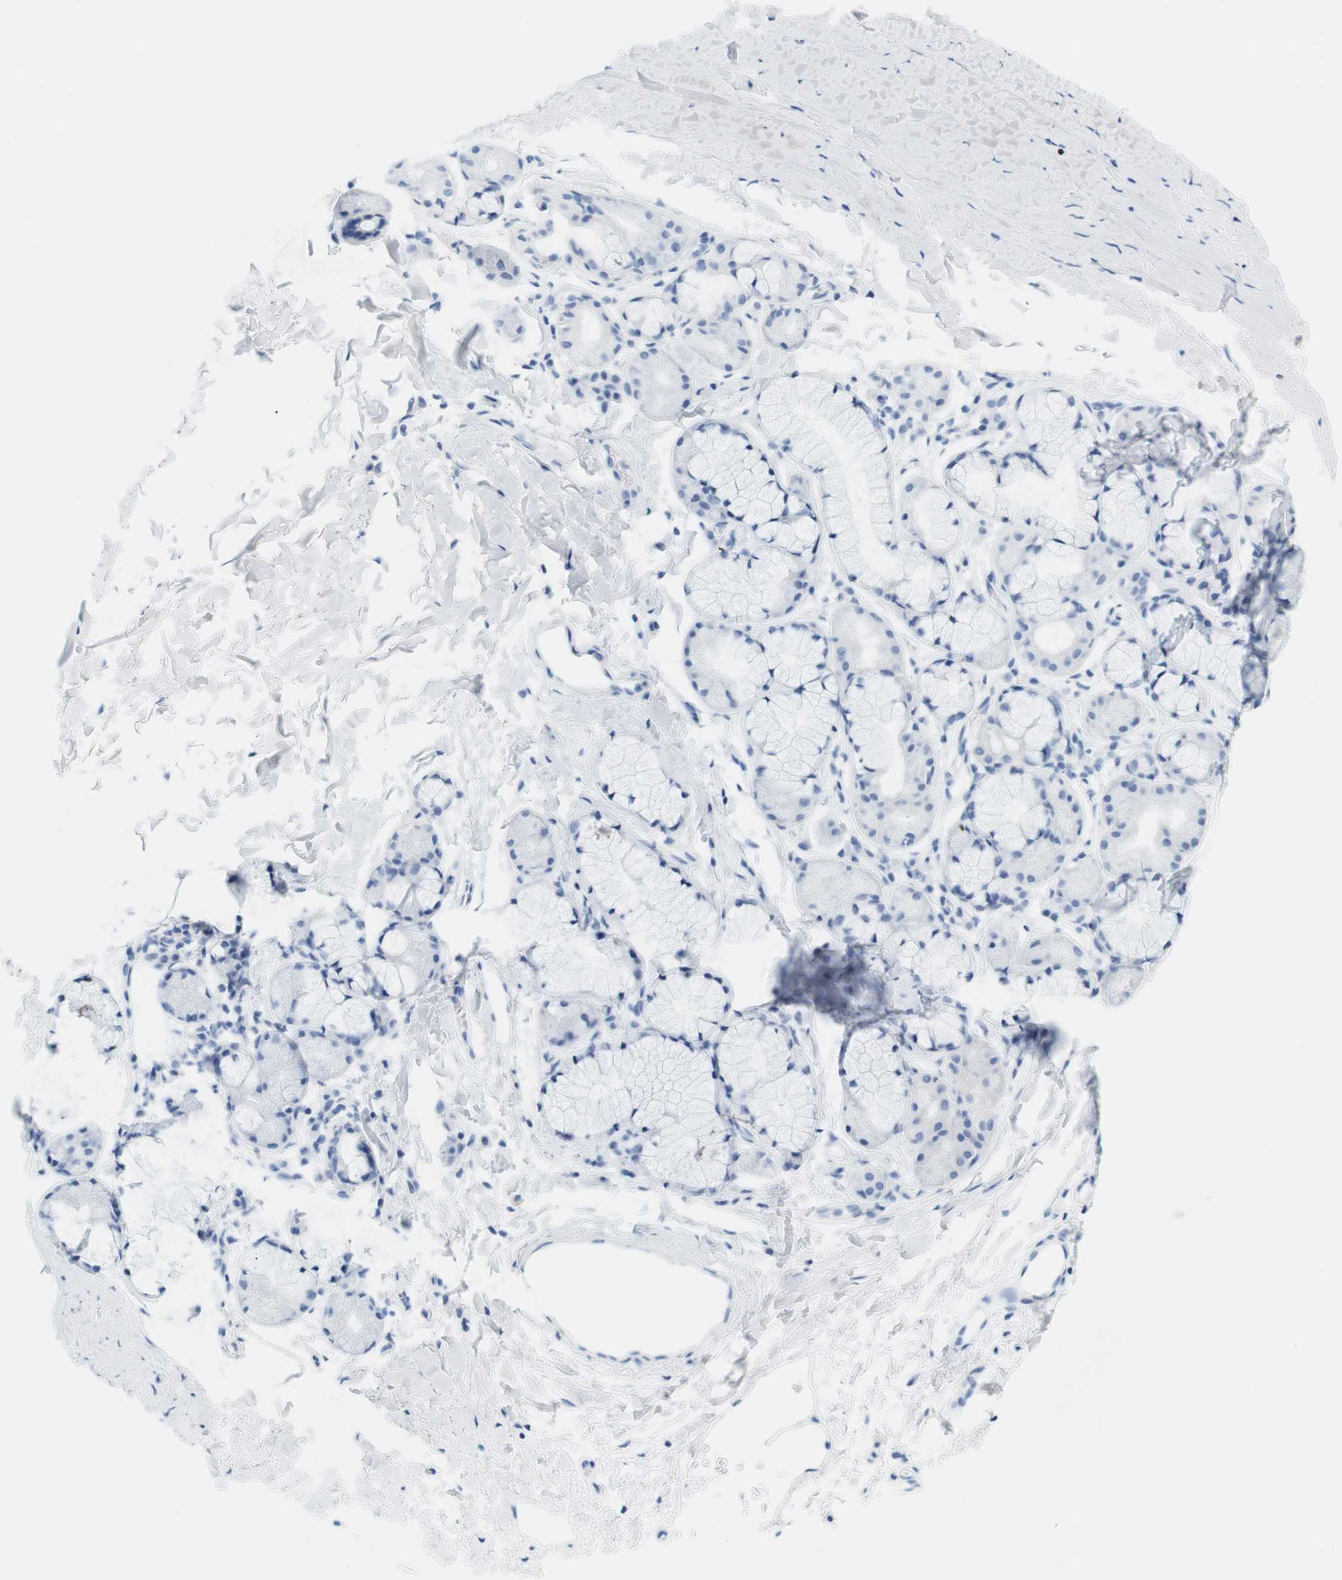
{"staining": {"intensity": "negative", "quantity": "none", "location": "none"}, "tissue": "bronchus", "cell_type": "Respiratory epithelial cells", "image_type": "normal", "snomed": [{"axis": "morphology", "description": "Normal tissue, NOS"}, {"axis": "morphology", "description": "Malignant melanoma, Metastatic site"}, {"axis": "topography", "description": "Bronchus"}, {"axis": "topography", "description": "Lung"}], "caption": "This is an immunohistochemistry (IHC) micrograph of normal bronchus. There is no positivity in respiratory epithelial cells.", "gene": "TNNT2", "patient": {"sex": "male", "age": 64}}